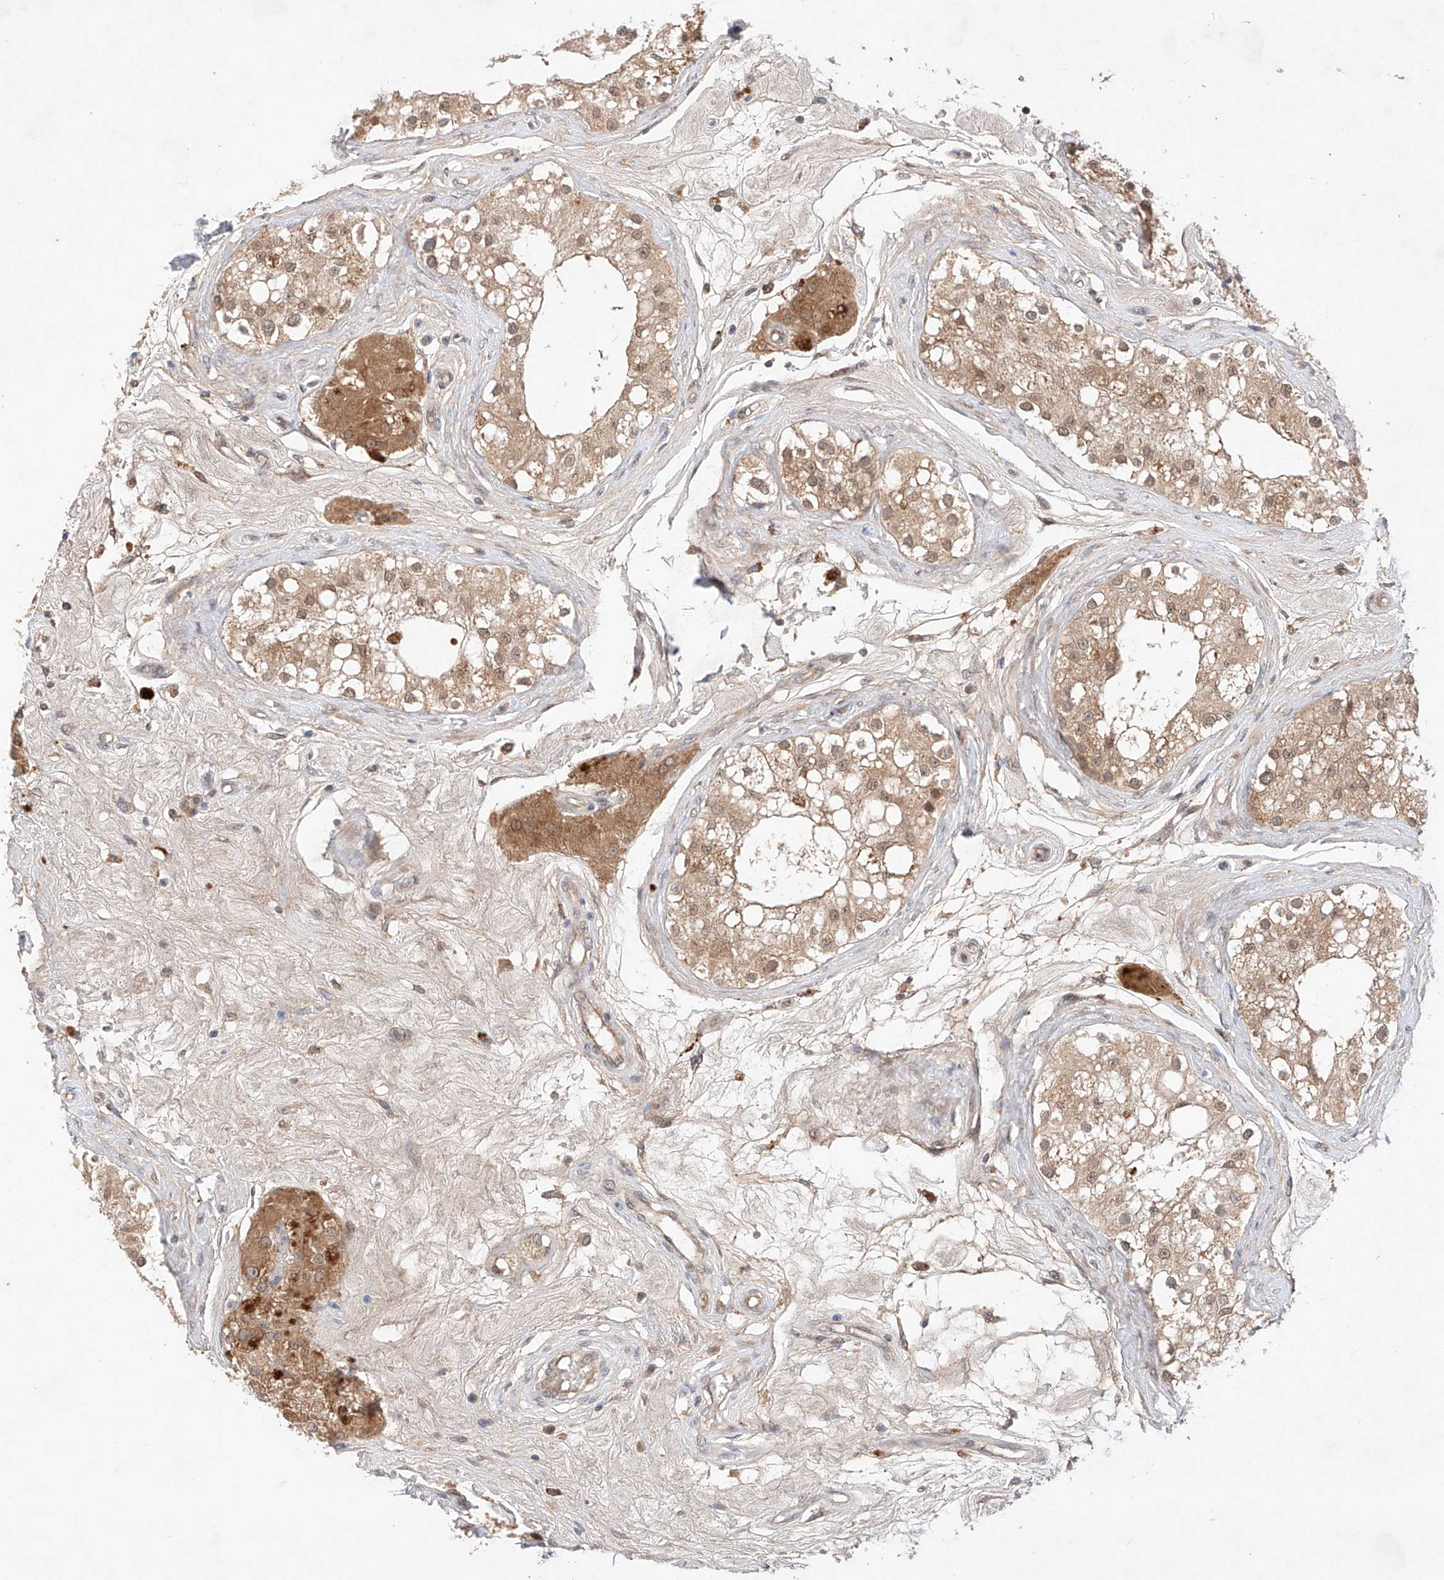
{"staining": {"intensity": "moderate", "quantity": "25%-75%", "location": "cytoplasmic/membranous,nuclear"}, "tissue": "testis", "cell_type": "Cells in seminiferous ducts", "image_type": "normal", "snomed": [{"axis": "morphology", "description": "Normal tissue, NOS"}, {"axis": "topography", "description": "Testis"}], "caption": "Immunohistochemical staining of unremarkable testis displays medium levels of moderate cytoplasmic/membranous,nuclear expression in approximately 25%-75% of cells in seminiferous ducts.", "gene": "ZNF124", "patient": {"sex": "male", "age": 84}}